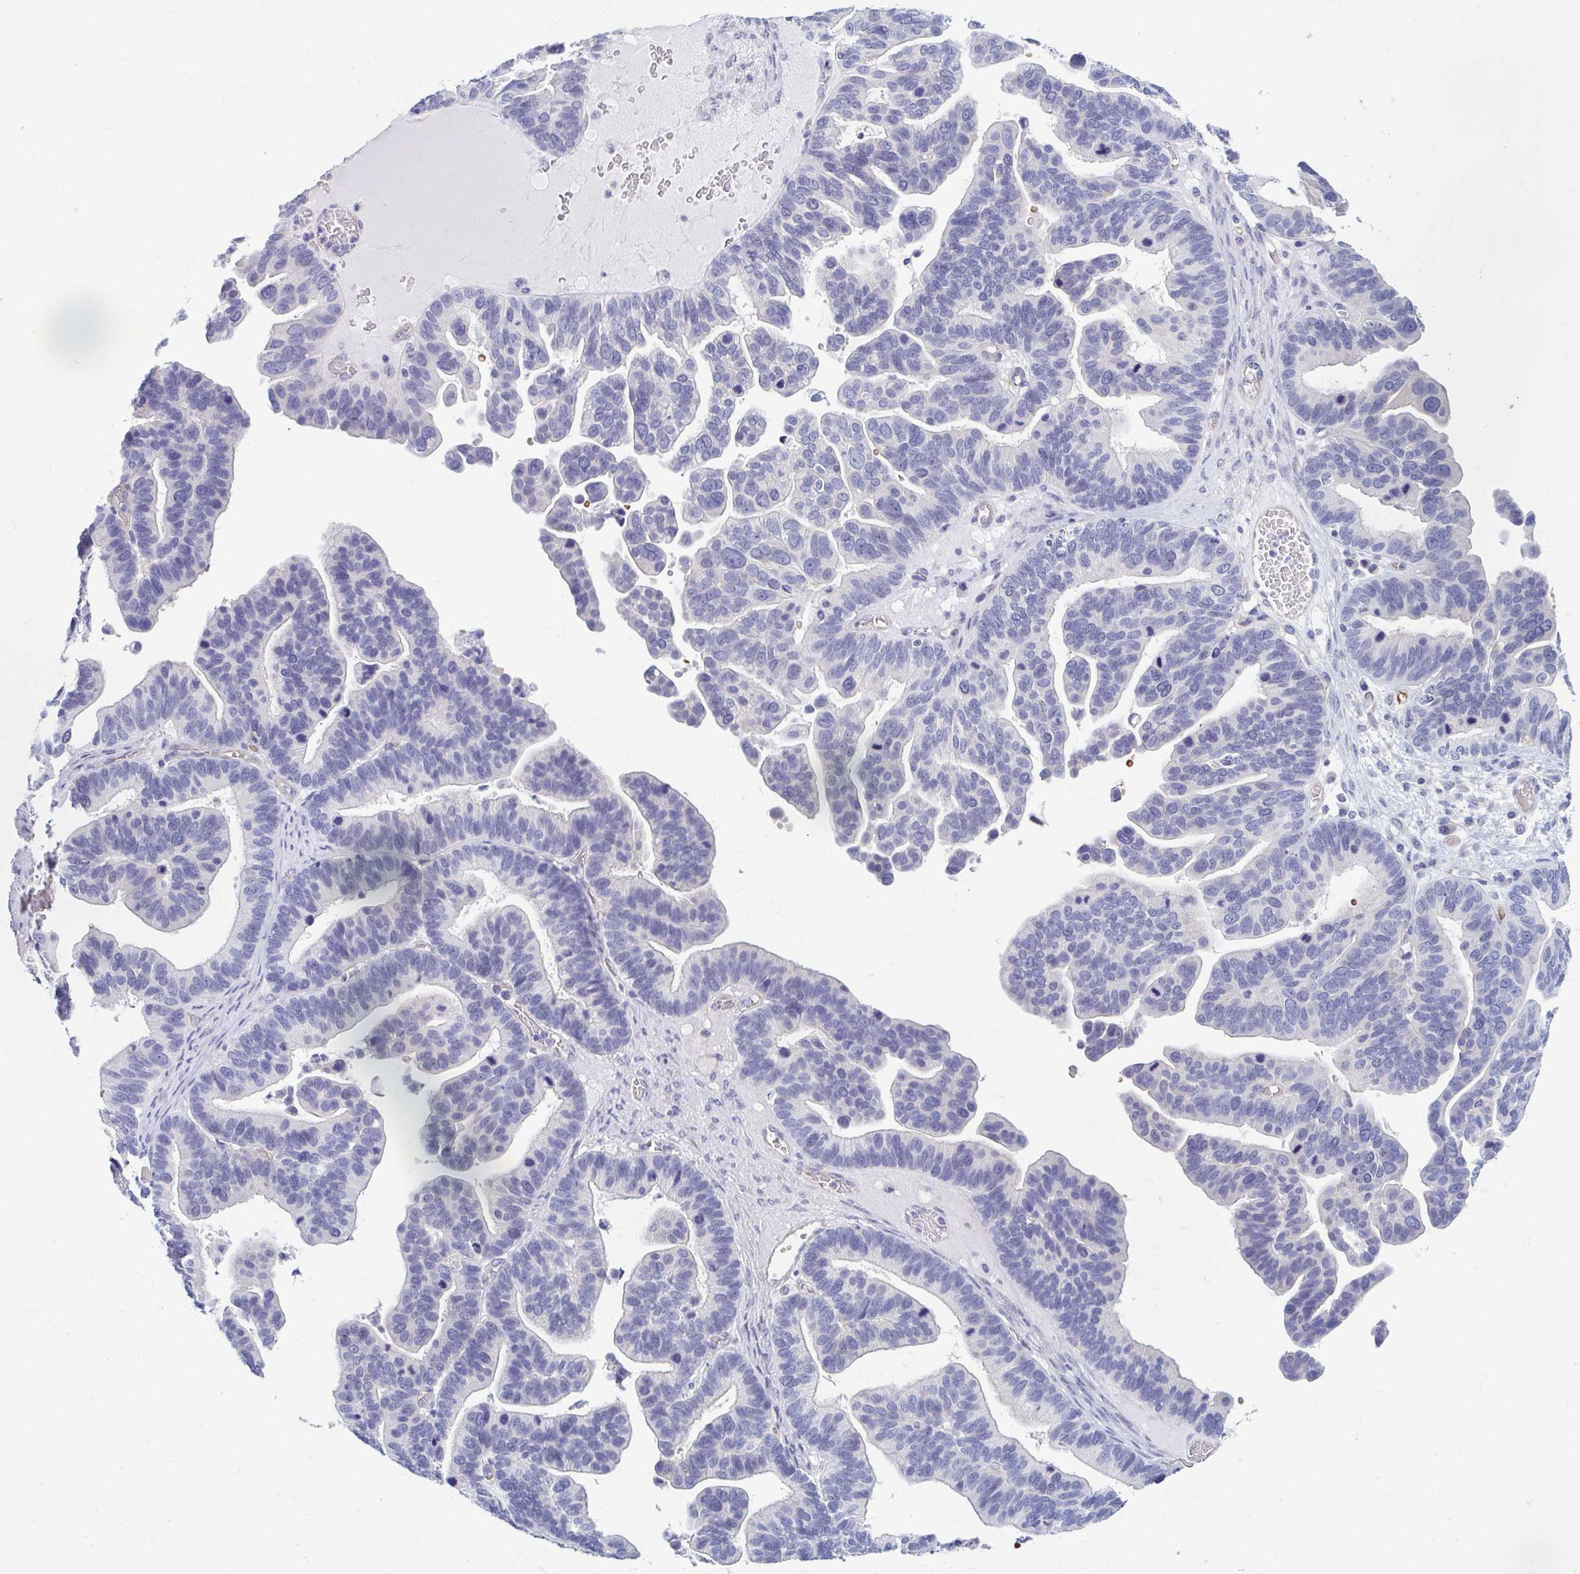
{"staining": {"intensity": "negative", "quantity": "none", "location": "none"}, "tissue": "ovarian cancer", "cell_type": "Tumor cells", "image_type": "cancer", "snomed": [{"axis": "morphology", "description": "Cystadenocarcinoma, serous, NOS"}, {"axis": "topography", "description": "Ovary"}], "caption": "Tumor cells show no significant staining in ovarian cancer.", "gene": "MORC4", "patient": {"sex": "female", "age": 56}}